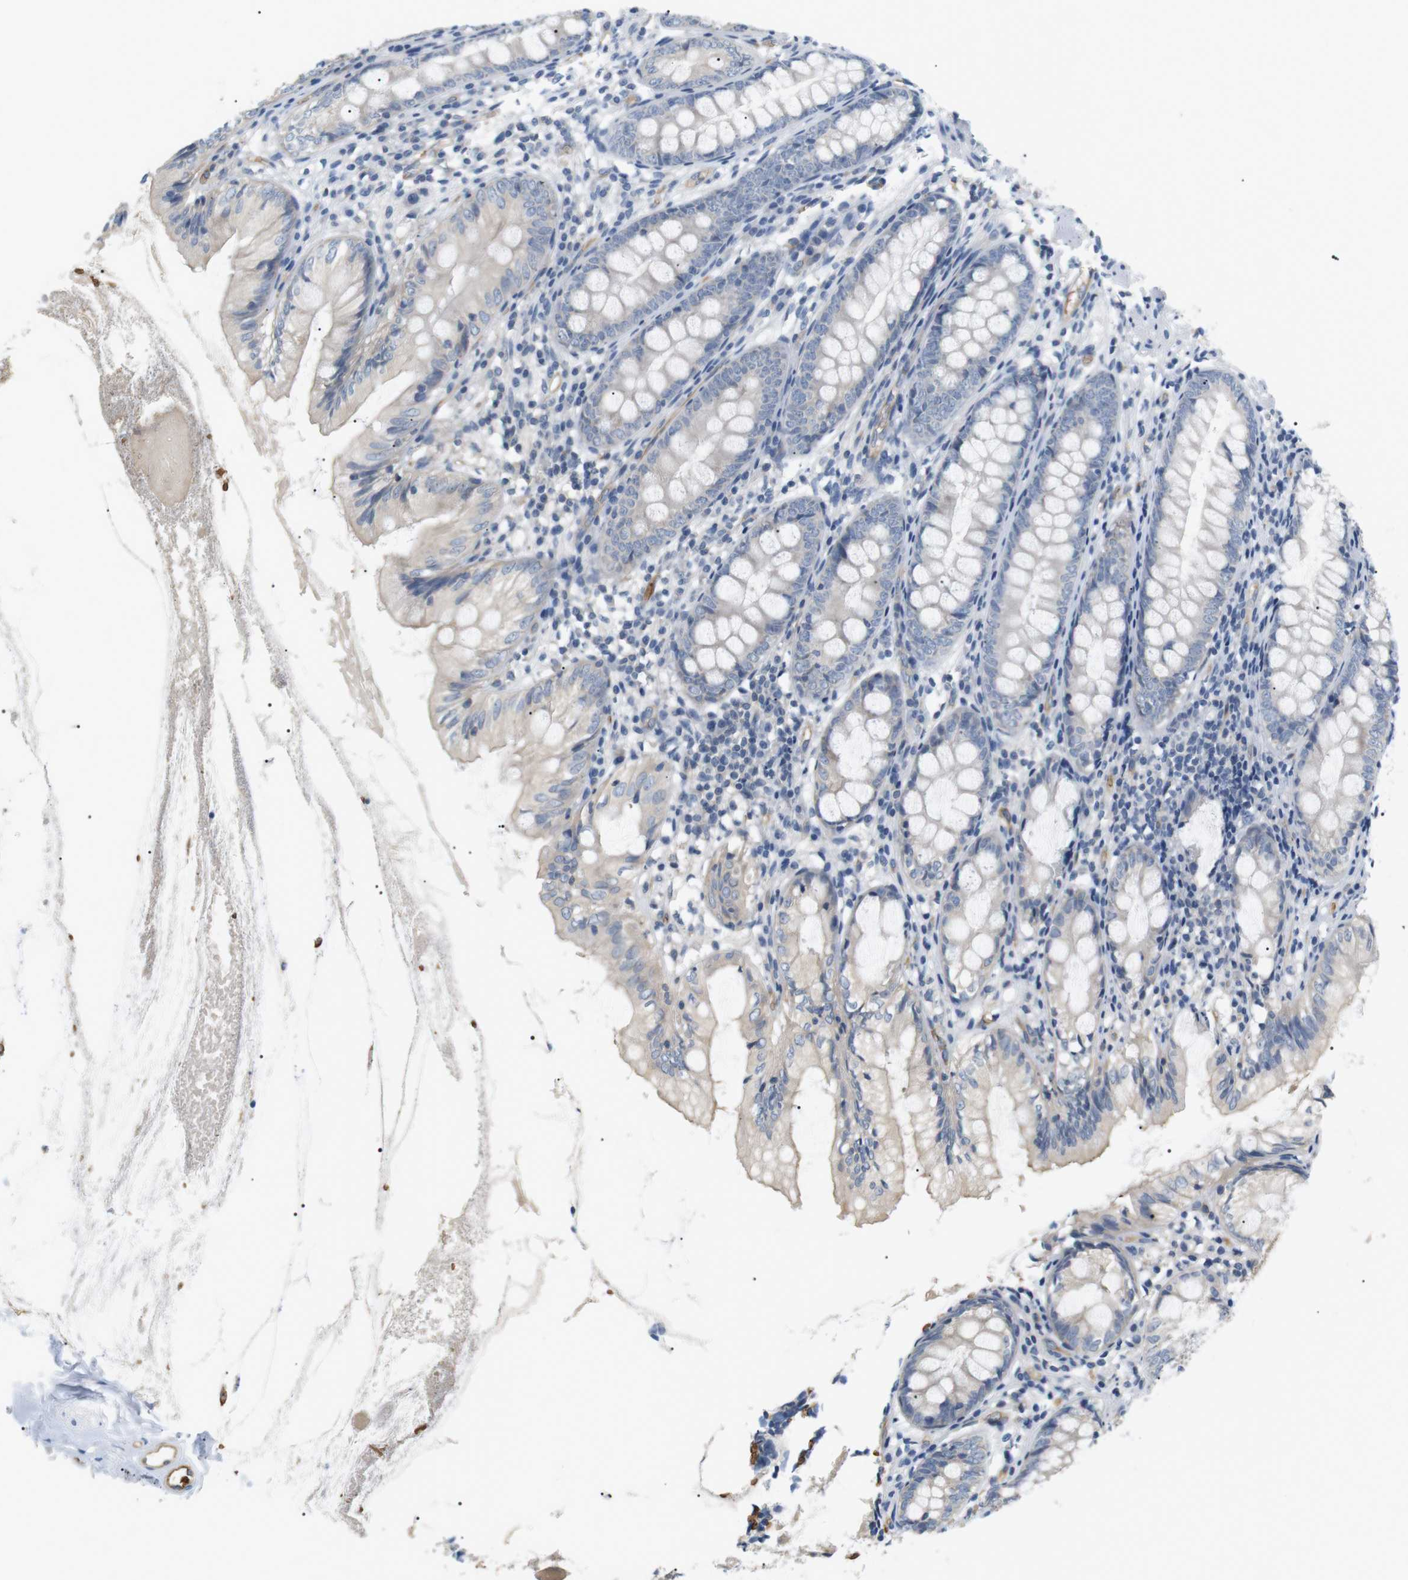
{"staining": {"intensity": "weak", "quantity": "<25%", "location": "cytoplasmic/membranous"}, "tissue": "appendix", "cell_type": "Glandular cells", "image_type": "normal", "snomed": [{"axis": "morphology", "description": "Normal tissue, NOS"}, {"axis": "topography", "description": "Appendix"}], "caption": "The micrograph exhibits no staining of glandular cells in unremarkable appendix. (DAB IHC with hematoxylin counter stain).", "gene": "ADCY10", "patient": {"sex": "female", "age": 77}}